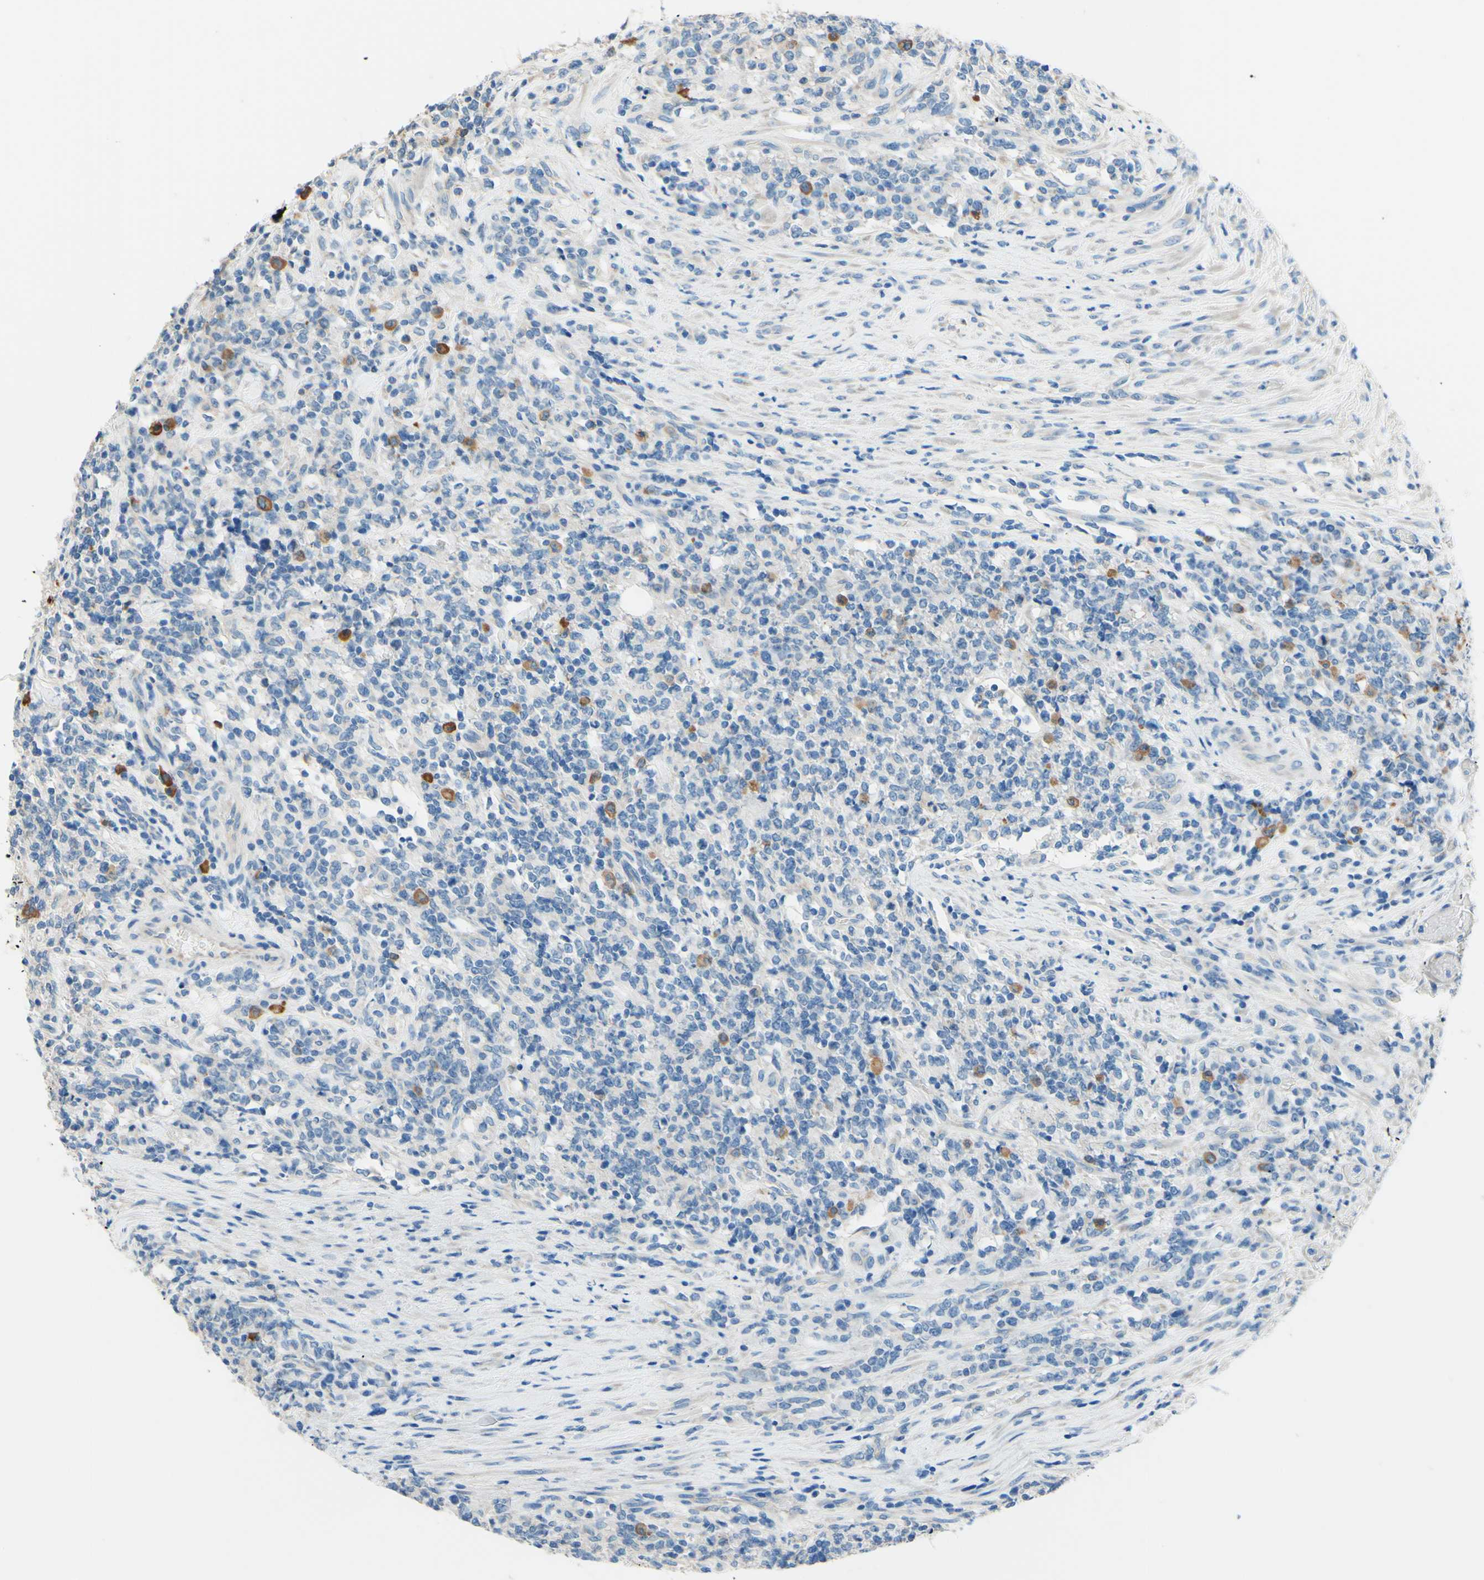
{"staining": {"intensity": "negative", "quantity": "none", "location": "none"}, "tissue": "lymphoma", "cell_type": "Tumor cells", "image_type": "cancer", "snomed": [{"axis": "morphology", "description": "Malignant lymphoma, non-Hodgkin's type, High grade"}, {"axis": "topography", "description": "Soft tissue"}], "caption": "A micrograph of human lymphoma is negative for staining in tumor cells.", "gene": "PASD1", "patient": {"sex": "male", "age": 18}}